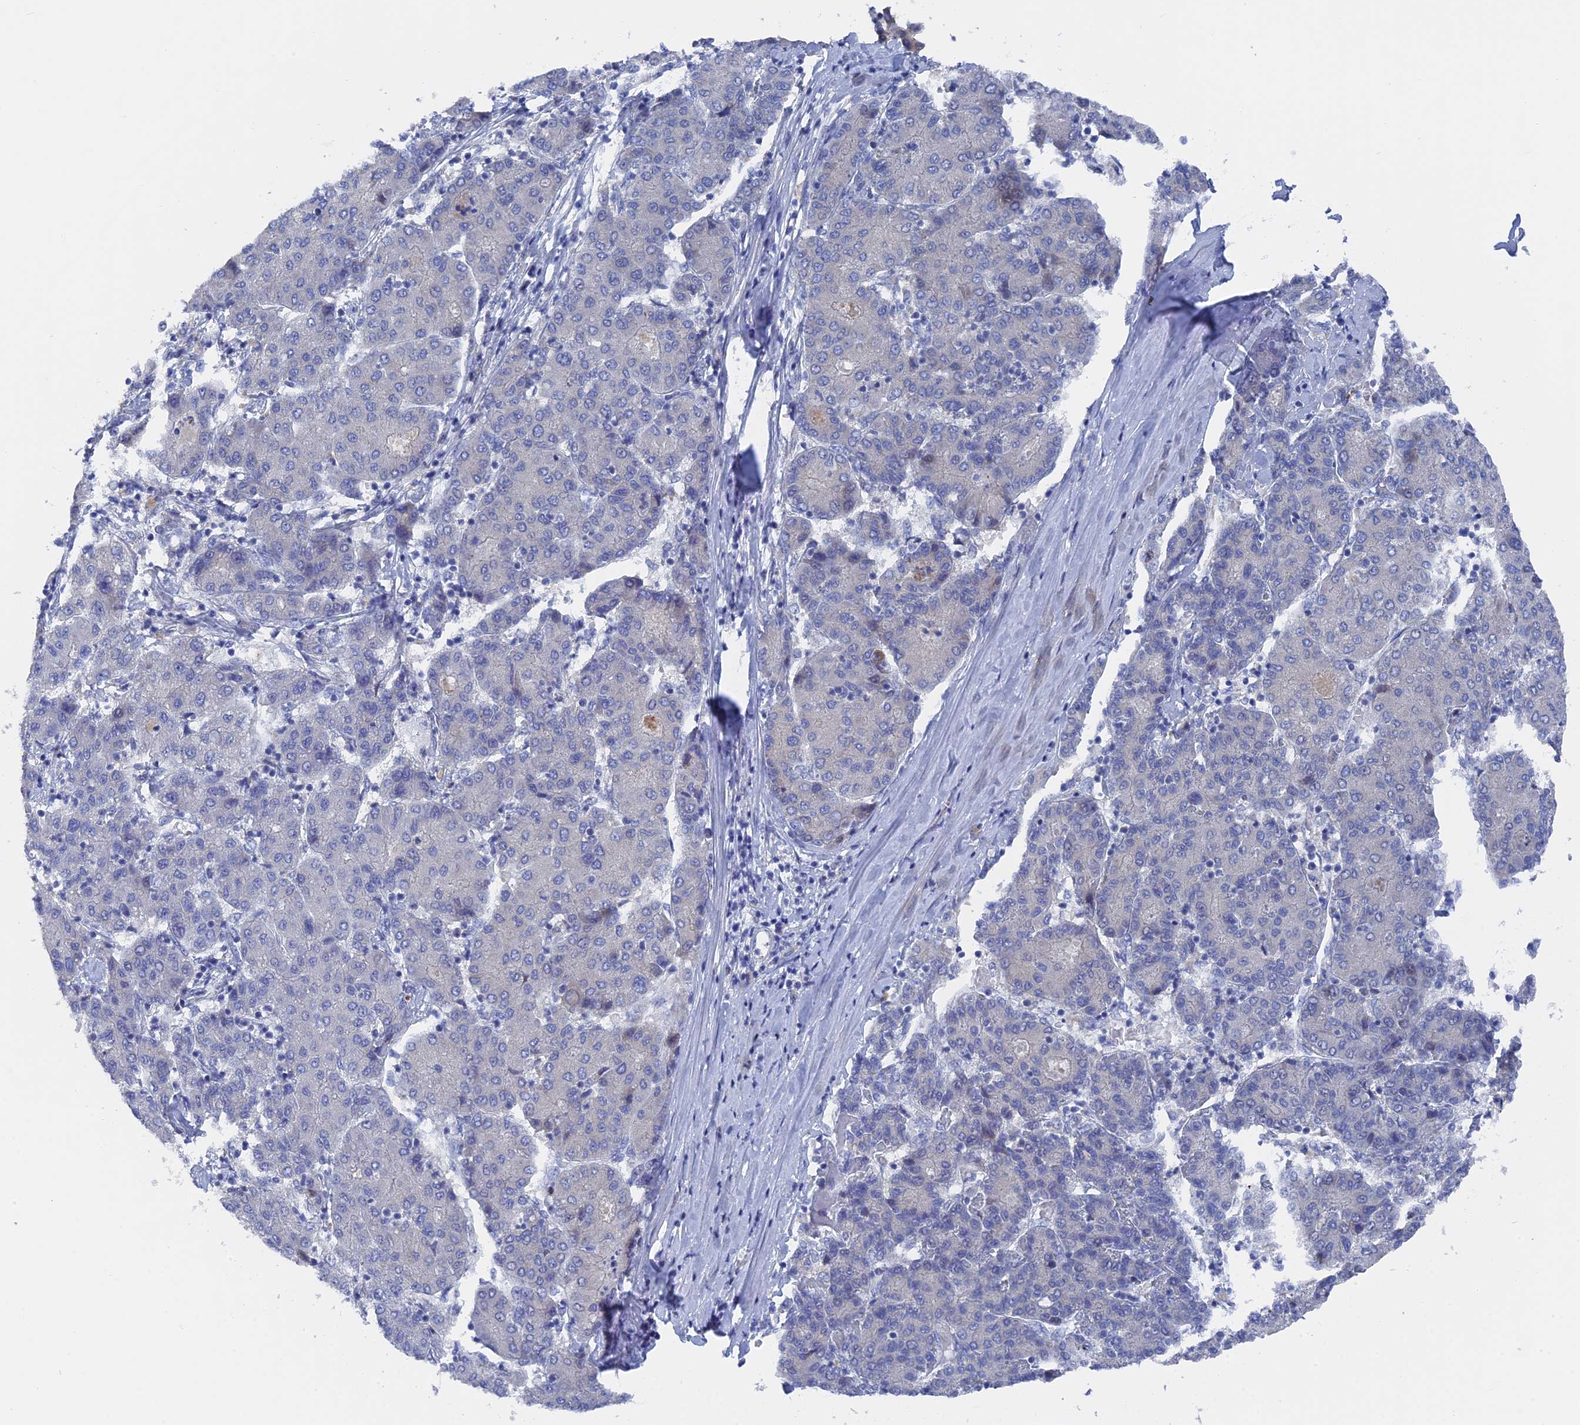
{"staining": {"intensity": "negative", "quantity": "none", "location": "none"}, "tissue": "liver cancer", "cell_type": "Tumor cells", "image_type": "cancer", "snomed": [{"axis": "morphology", "description": "Carcinoma, Hepatocellular, NOS"}, {"axis": "topography", "description": "Liver"}], "caption": "An IHC photomicrograph of liver hepatocellular carcinoma is shown. There is no staining in tumor cells of liver hepatocellular carcinoma.", "gene": "TMEM161A", "patient": {"sex": "male", "age": 65}}